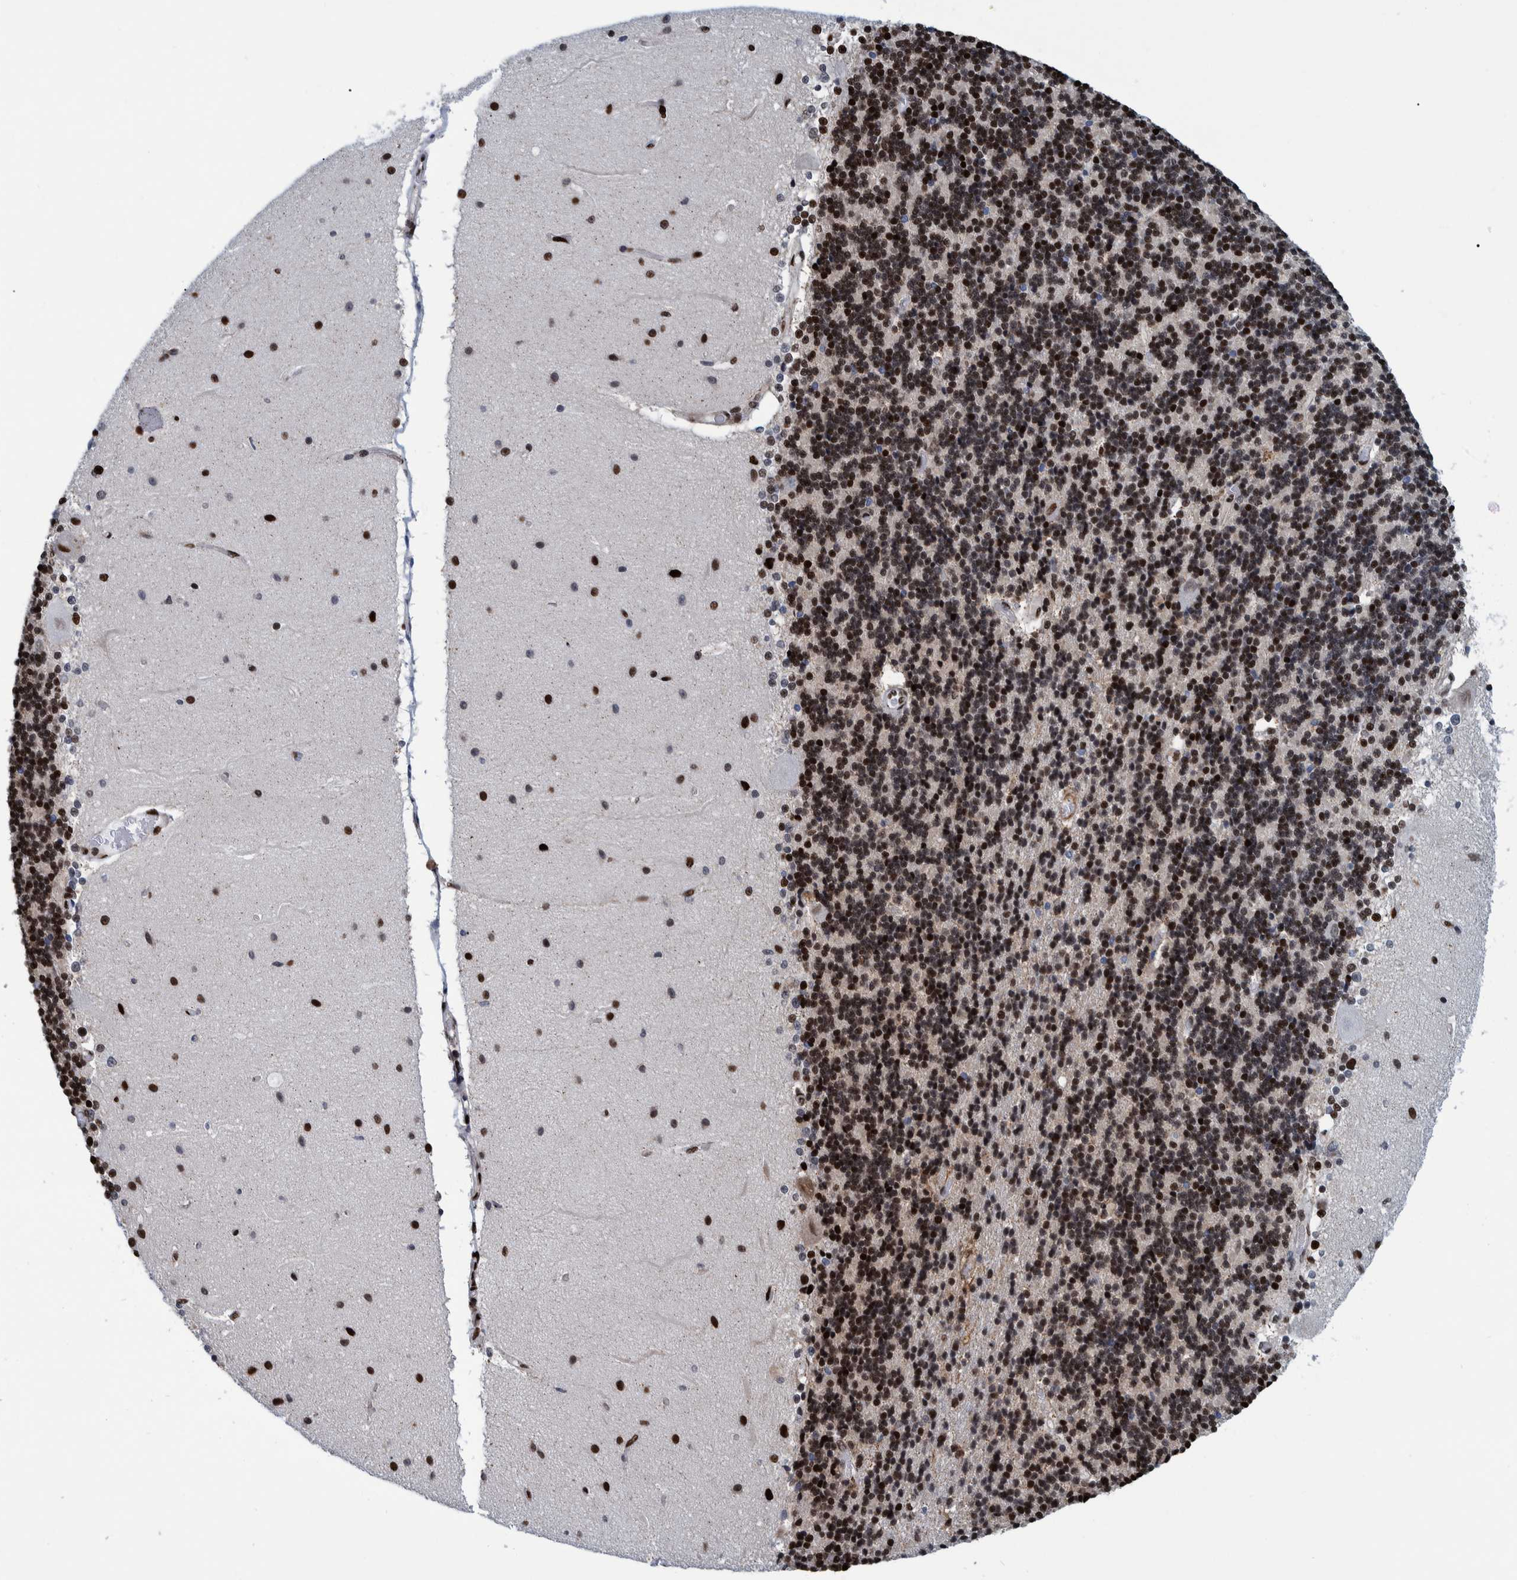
{"staining": {"intensity": "strong", "quantity": ">75%", "location": "nuclear"}, "tissue": "cerebellum", "cell_type": "Cells in granular layer", "image_type": "normal", "snomed": [{"axis": "morphology", "description": "Normal tissue, NOS"}, {"axis": "topography", "description": "Cerebellum"}], "caption": "Protein expression analysis of benign human cerebellum reveals strong nuclear positivity in approximately >75% of cells in granular layer.", "gene": "HEATR9", "patient": {"sex": "female", "age": 54}}